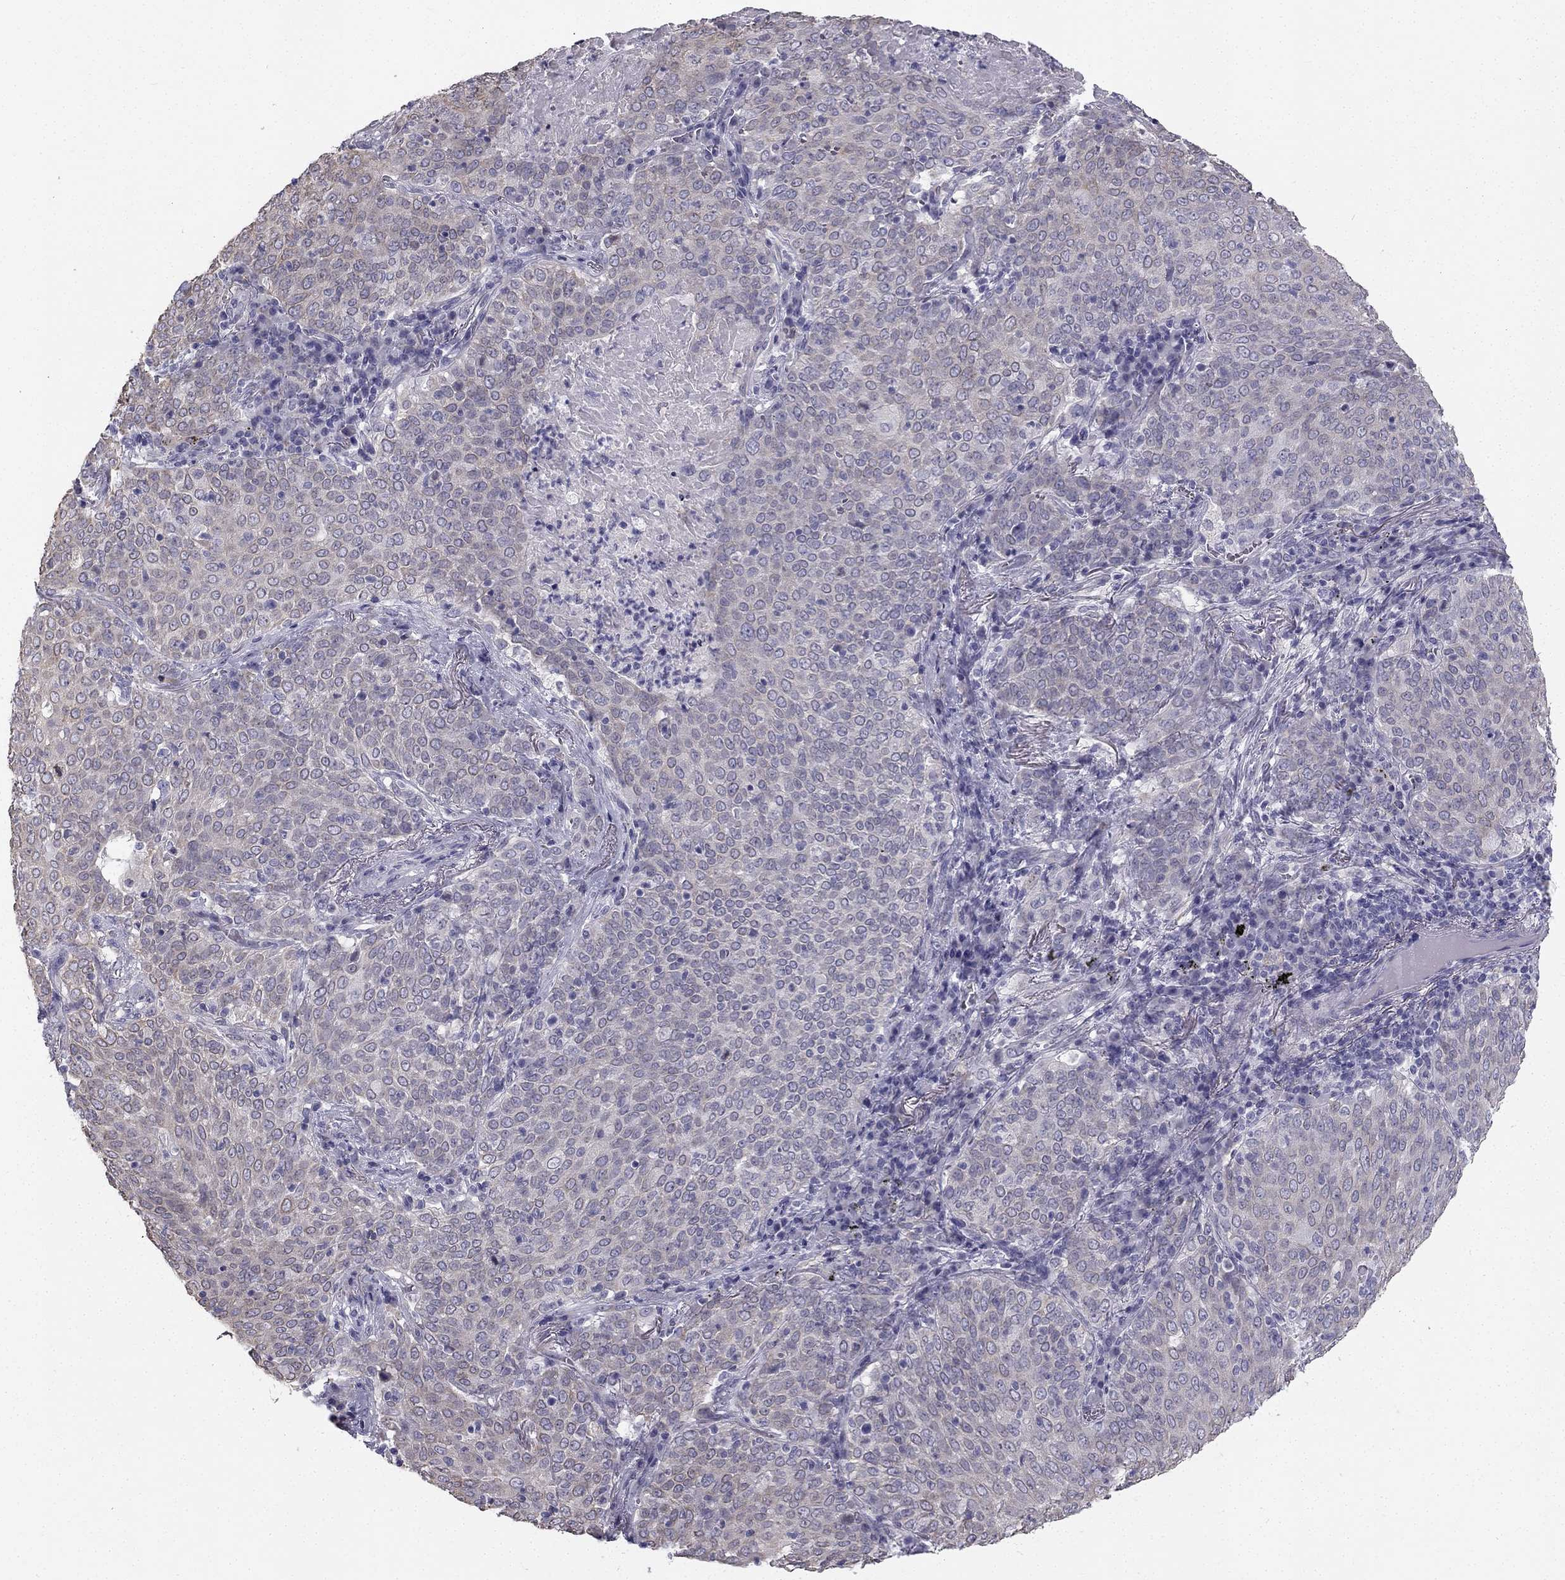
{"staining": {"intensity": "weak", "quantity": "25%-75%", "location": "cytoplasmic/membranous"}, "tissue": "lung cancer", "cell_type": "Tumor cells", "image_type": "cancer", "snomed": [{"axis": "morphology", "description": "Squamous cell carcinoma, NOS"}, {"axis": "topography", "description": "Lung"}], "caption": "A photomicrograph of human squamous cell carcinoma (lung) stained for a protein reveals weak cytoplasmic/membranous brown staining in tumor cells.", "gene": "CCDC40", "patient": {"sex": "male", "age": 82}}